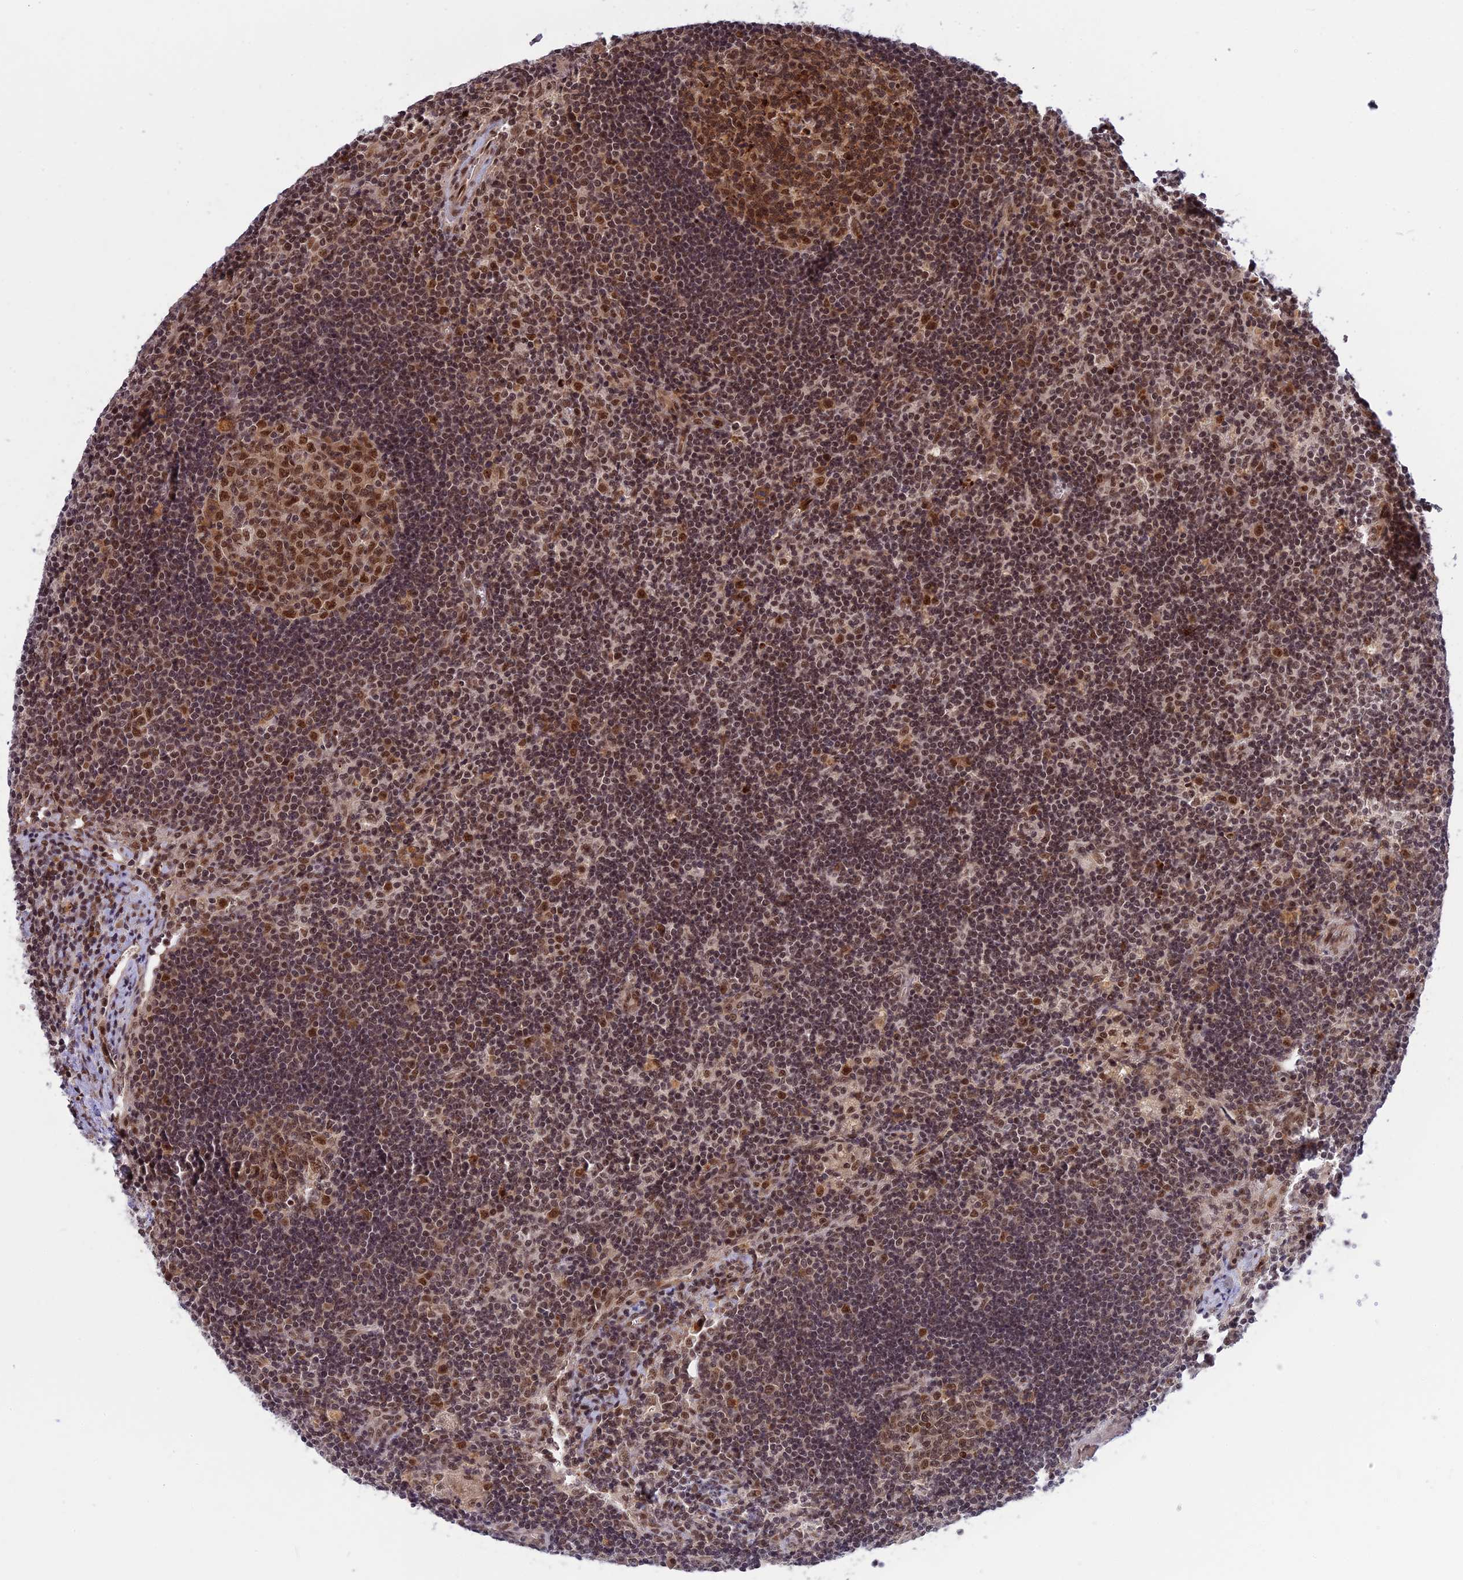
{"staining": {"intensity": "moderate", "quantity": ">75%", "location": "nuclear"}, "tissue": "lymph node", "cell_type": "Germinal center cells", "image_type": "normal", "snomed": [{"axis": "morphology", "description": "Normal tissue, NOS"}, {"axis": "topography", "description": "Lymph node"}], "caption": "Immunohistochemical staining of benign lymph node shows medium levels of moderate nuclear staining in about >75% of germinal center cells. Immunohistochemistry (ihc) stains the protein in brown and the nuclei are stained blue.", "gene": "POLR2C", "patient": {"sex": "male", "age": 58}}